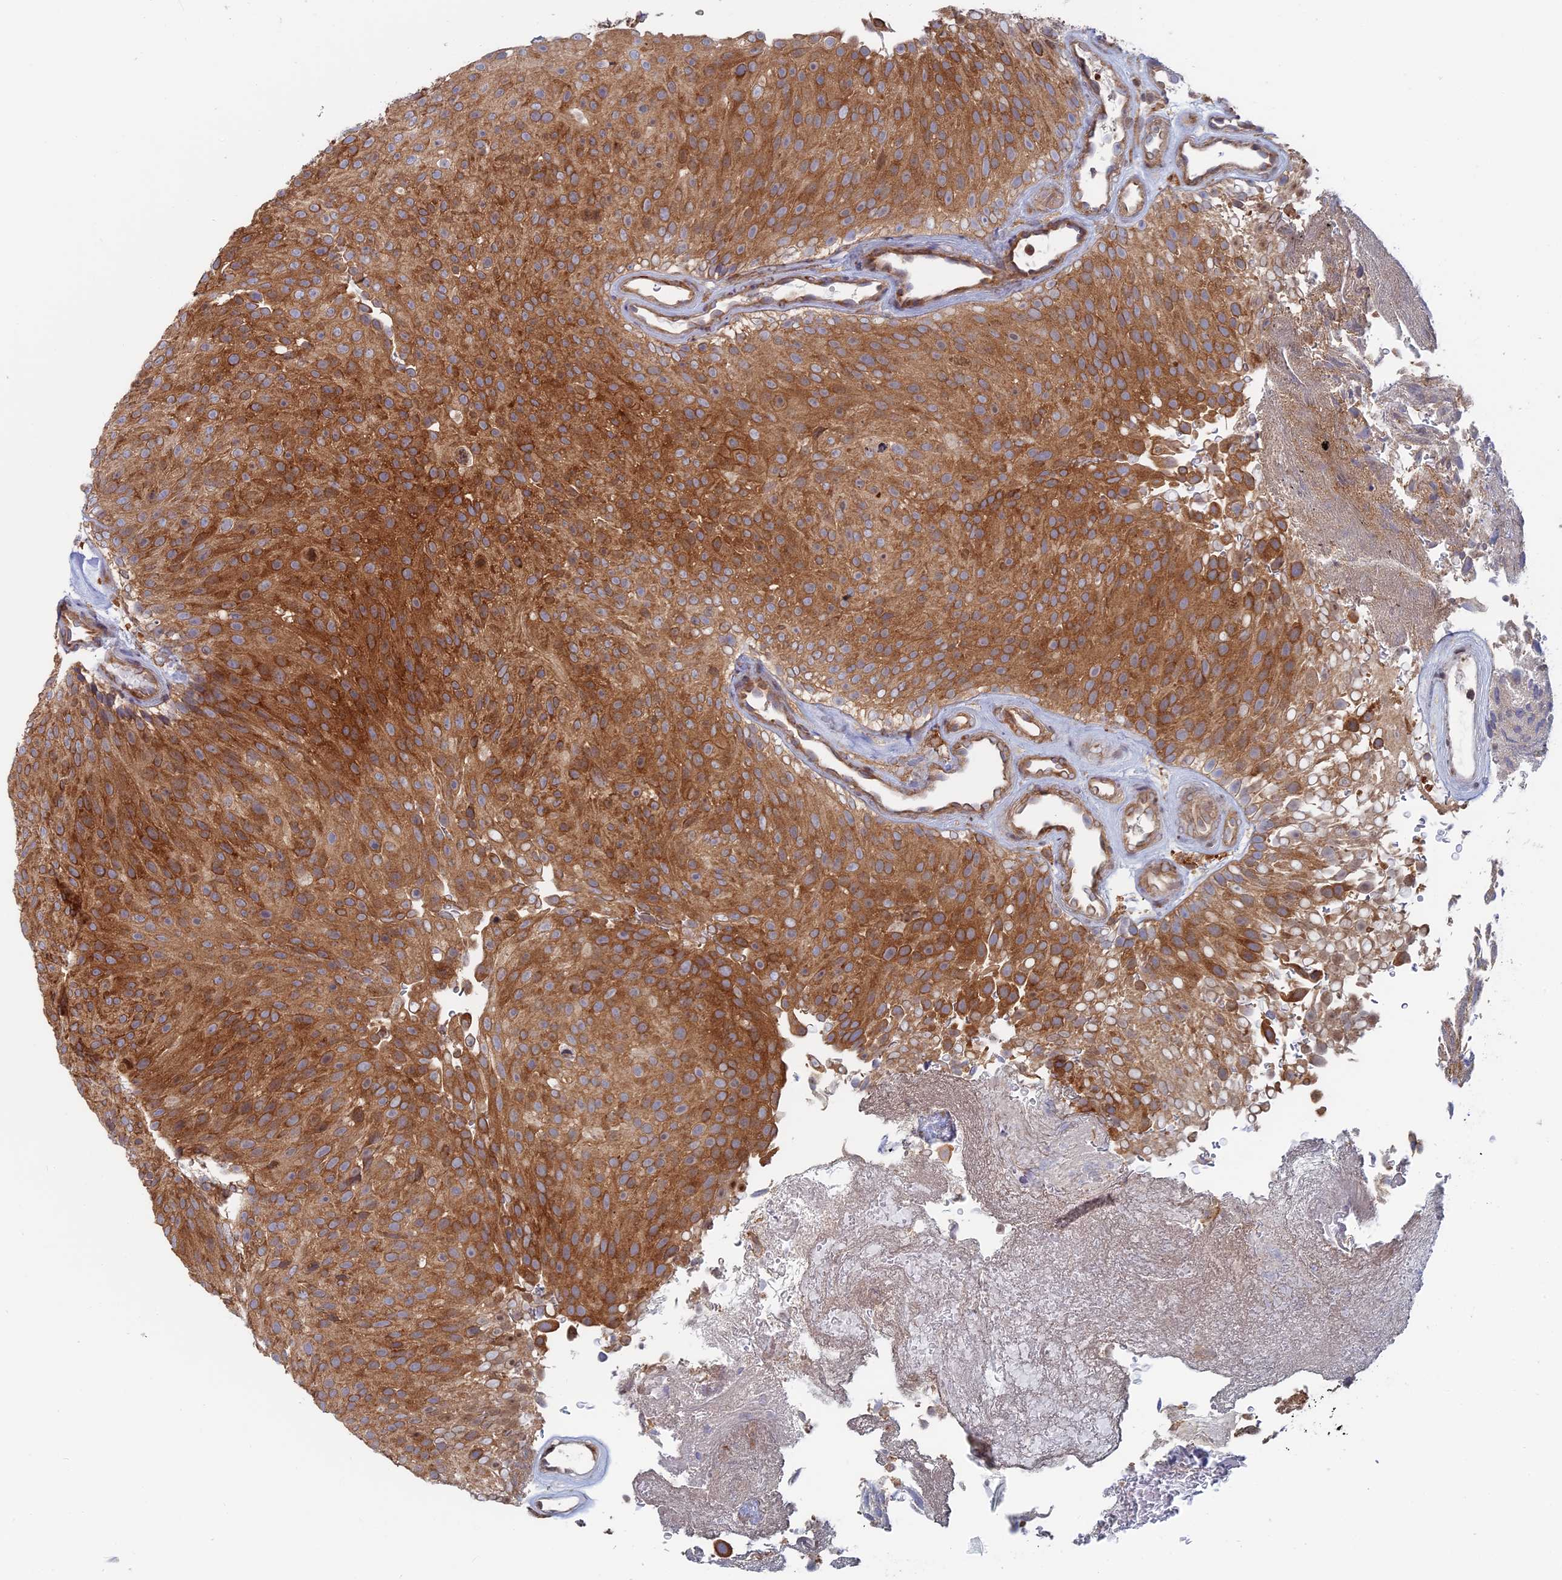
{"staining": {"intensity": "strong", "quantity": ">75%", "location": "cytoplasmic/membranous"}, "tissue": "urothelial cancer", "cell_type": "Tumor cells", "image_type": "cancer", "snomed": [{"axis": "morphology", "description": "Urothelial carcinoma, Low grade"}, {"axis": "topography", "description": "Urinary bladder"}], "caption": "This is an image of IHC staining of urothelial cancer, which shows strong positivity in the cytoplasmic/membranous of tumor cells.", "gene": "TBC1D30", "patient": {"sex": "male", "age": 78}}